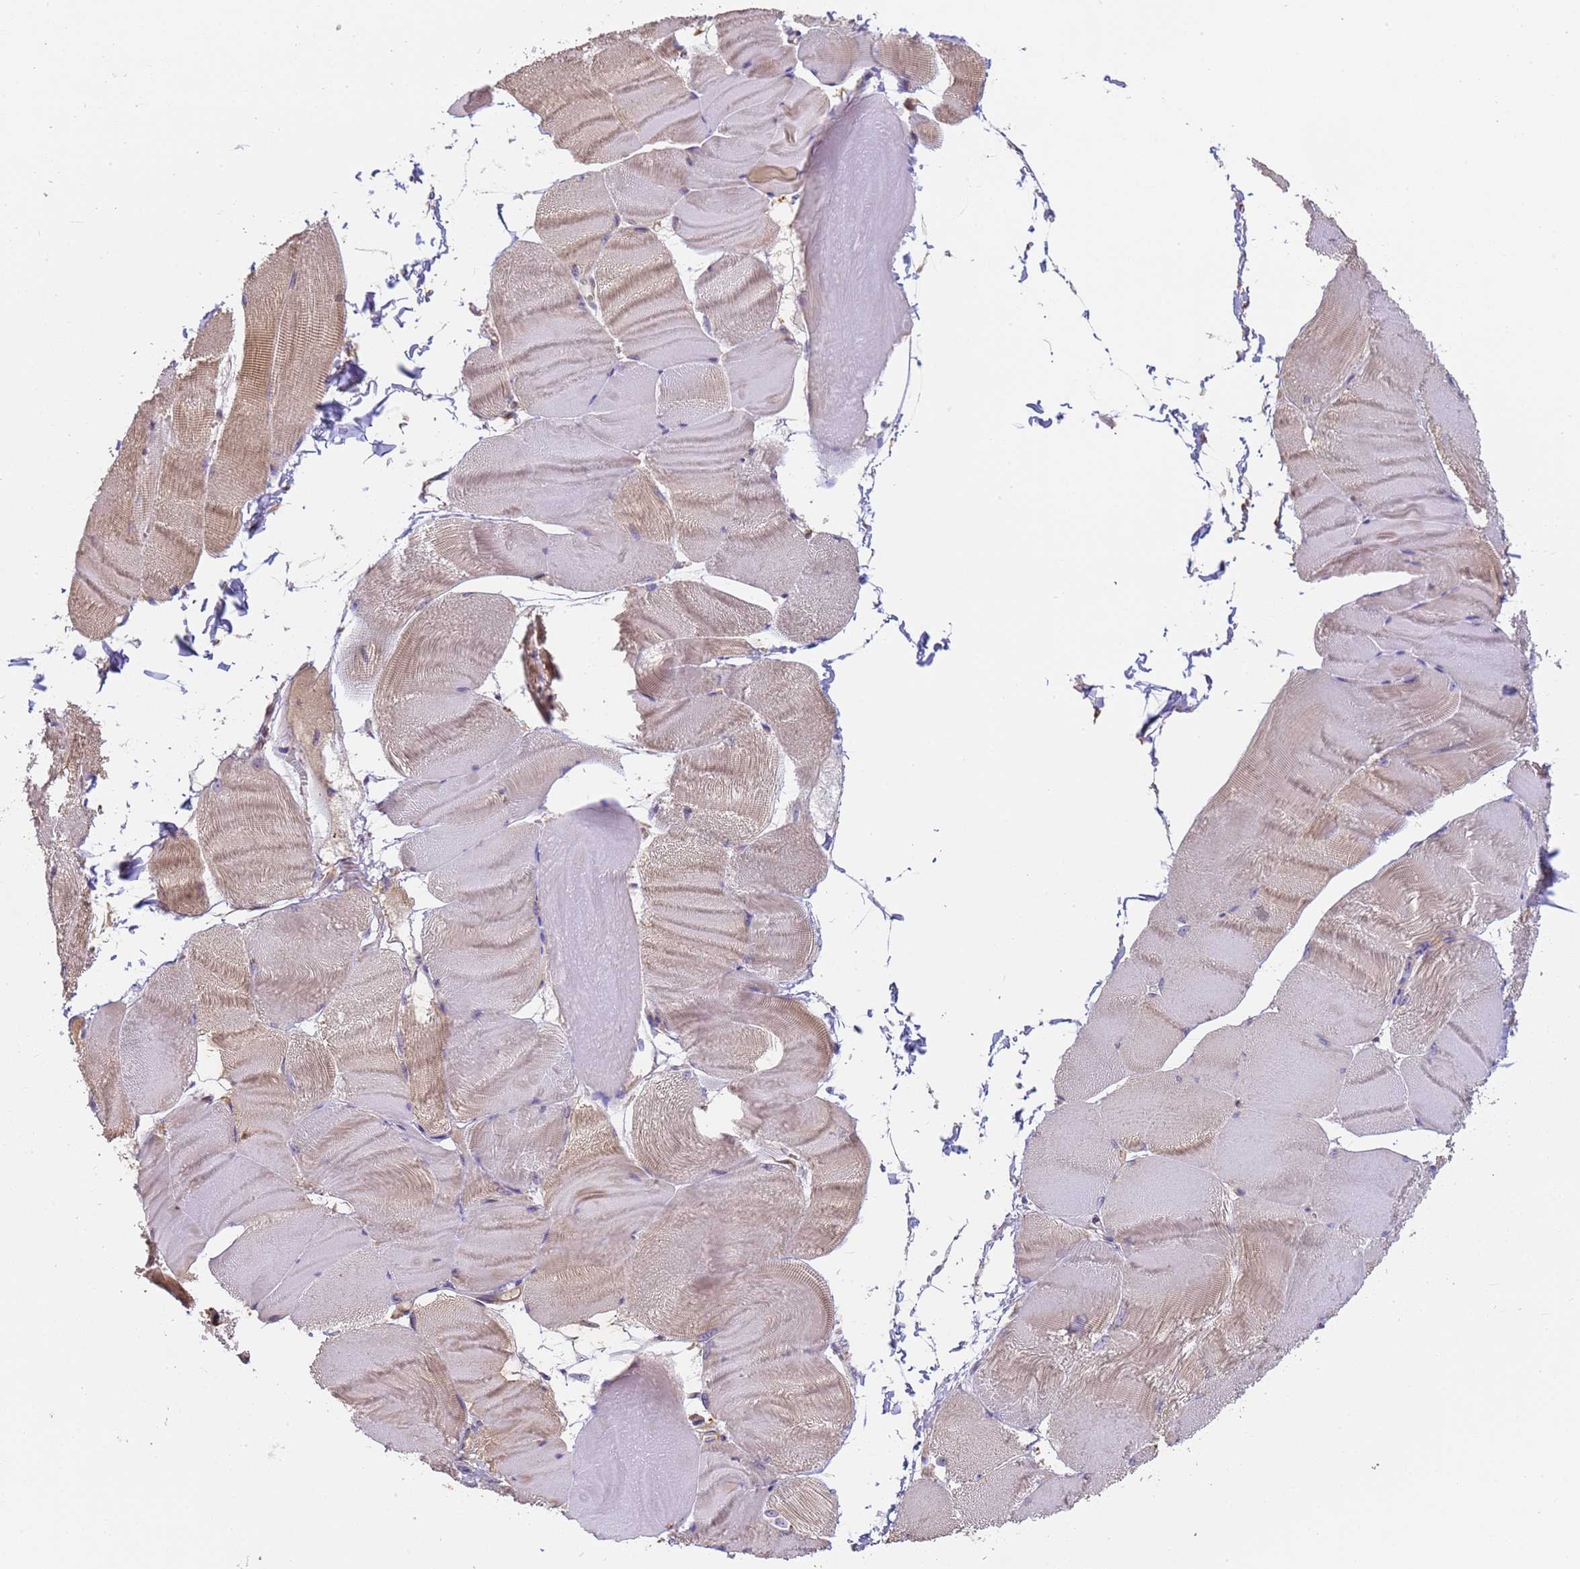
{"staining": {"intensity": "weak", "quantity": "25%-75%", "location": "cytoplasmic/membranous"}, "tissue": "skeletal muscle", "cell_type": "Myocytes", "image_type": "normal", "snomed": [{"axis": "morphology", "description": "Normal tissue, NOS"}, {"axis": "morphology", "description": "Basal cell carcinoma"}, {"axis": "topography", "description": "Skeletal muscle"}], "caption": "DAB immunohistochemical staining of benign human skeletal muscle demonstrates weak cytoplasmic/membranous protein expression in approximately 25%-75% of myocytes. (DAB IHC with brightfield microscopy, high magnification).", "gene": "M6PR", "patient": {"sex": "female", "age": 64}}